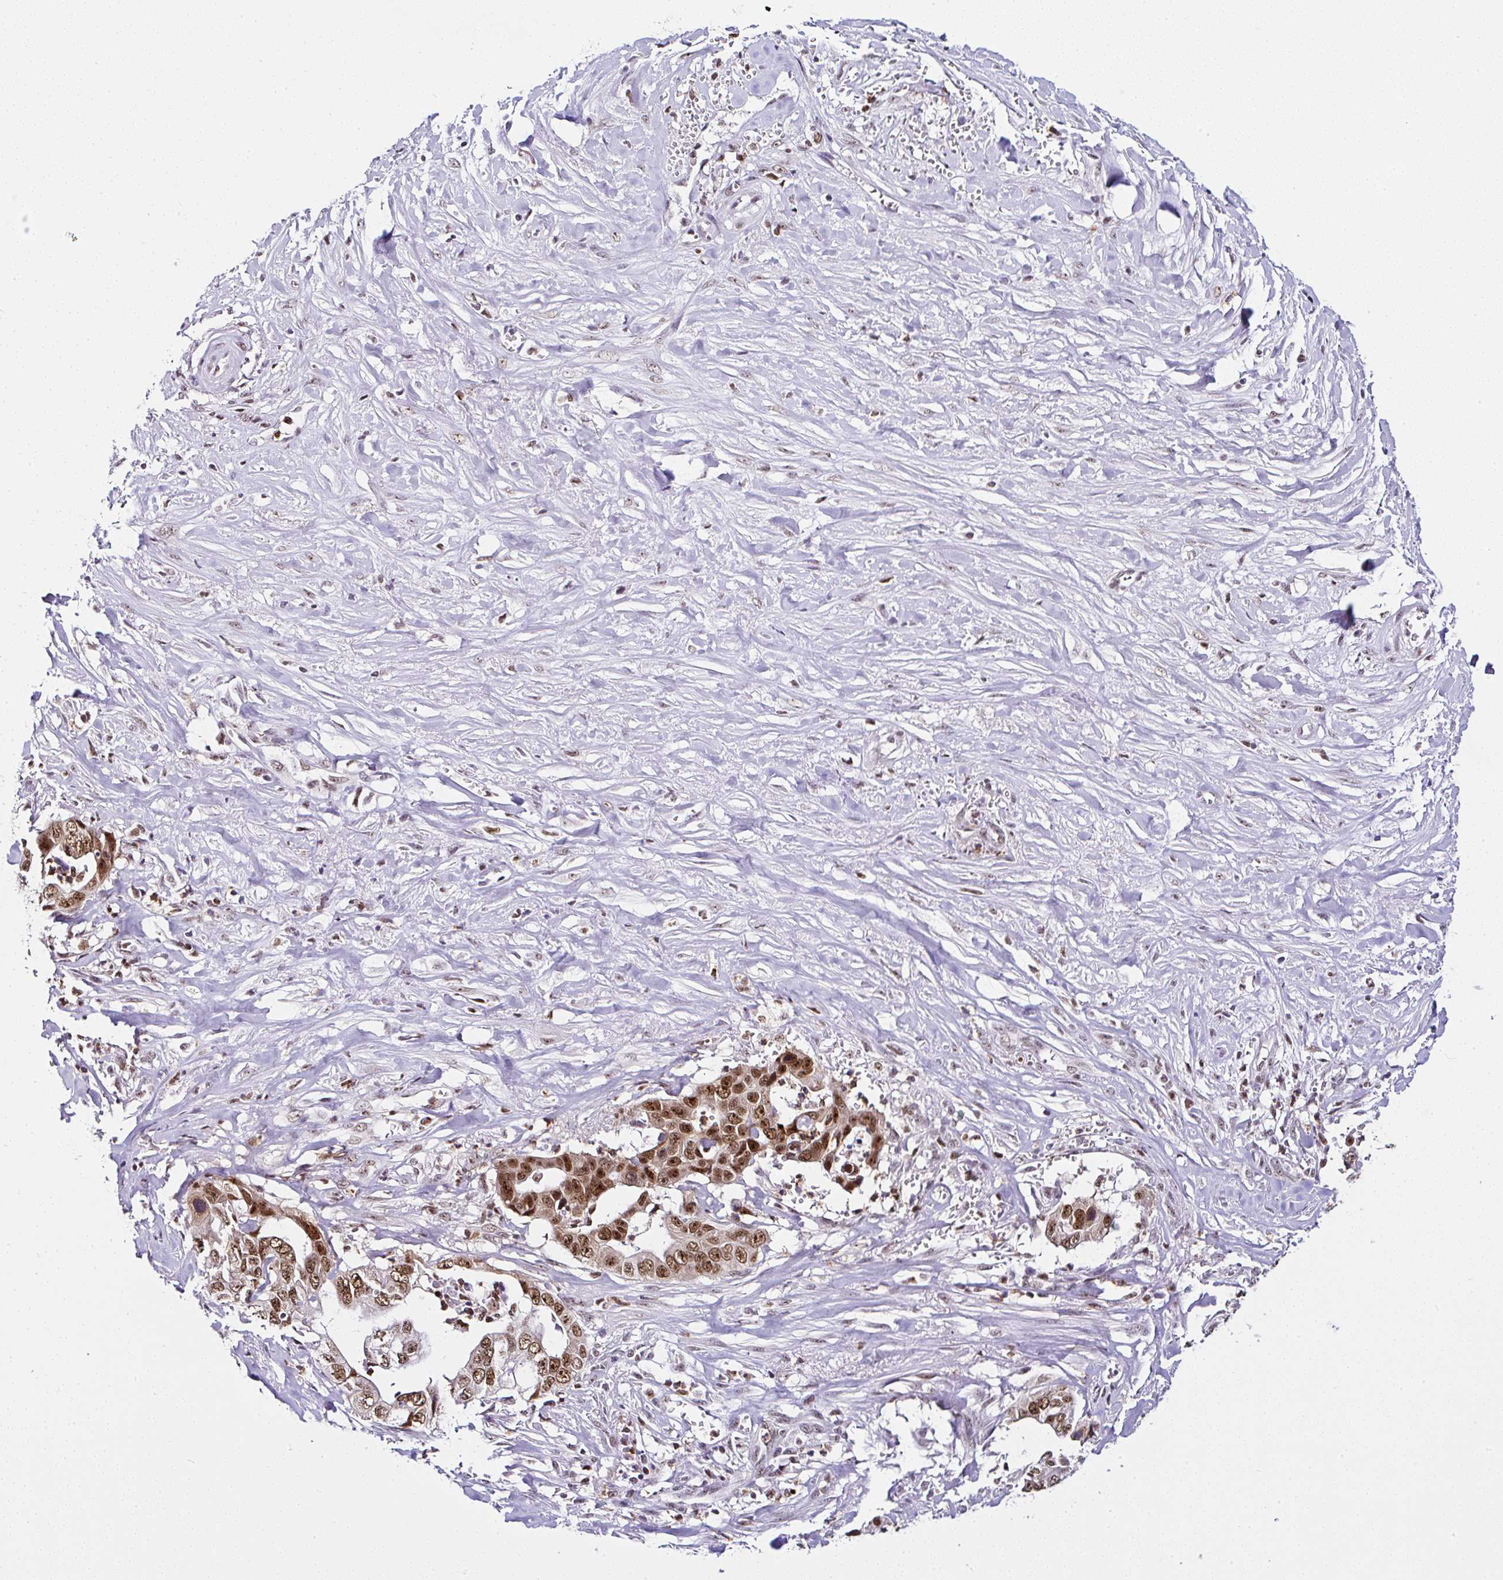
{"staining": {"intensity": "strong", "quantity": ">75%", "location": "nuclear"}, "tissue": "liver cancer", "cell_type": "Tumor cells", "image_type": "cancer", "snomed": [{"axis": "morphology", "description": "Cholangiocarcinoma"}, {"axis": "topography", "description": "Liver"}], "caption": "DAB (3,3'-diaminobenzidine) immunohistochemical staining of human liver cancer (cholangiocarcinoma) displays strong nuclear protein staining in about >75% of tumor cells.", "gene": "PTPN2", "patient": {"sex": "female", "age": 79}}